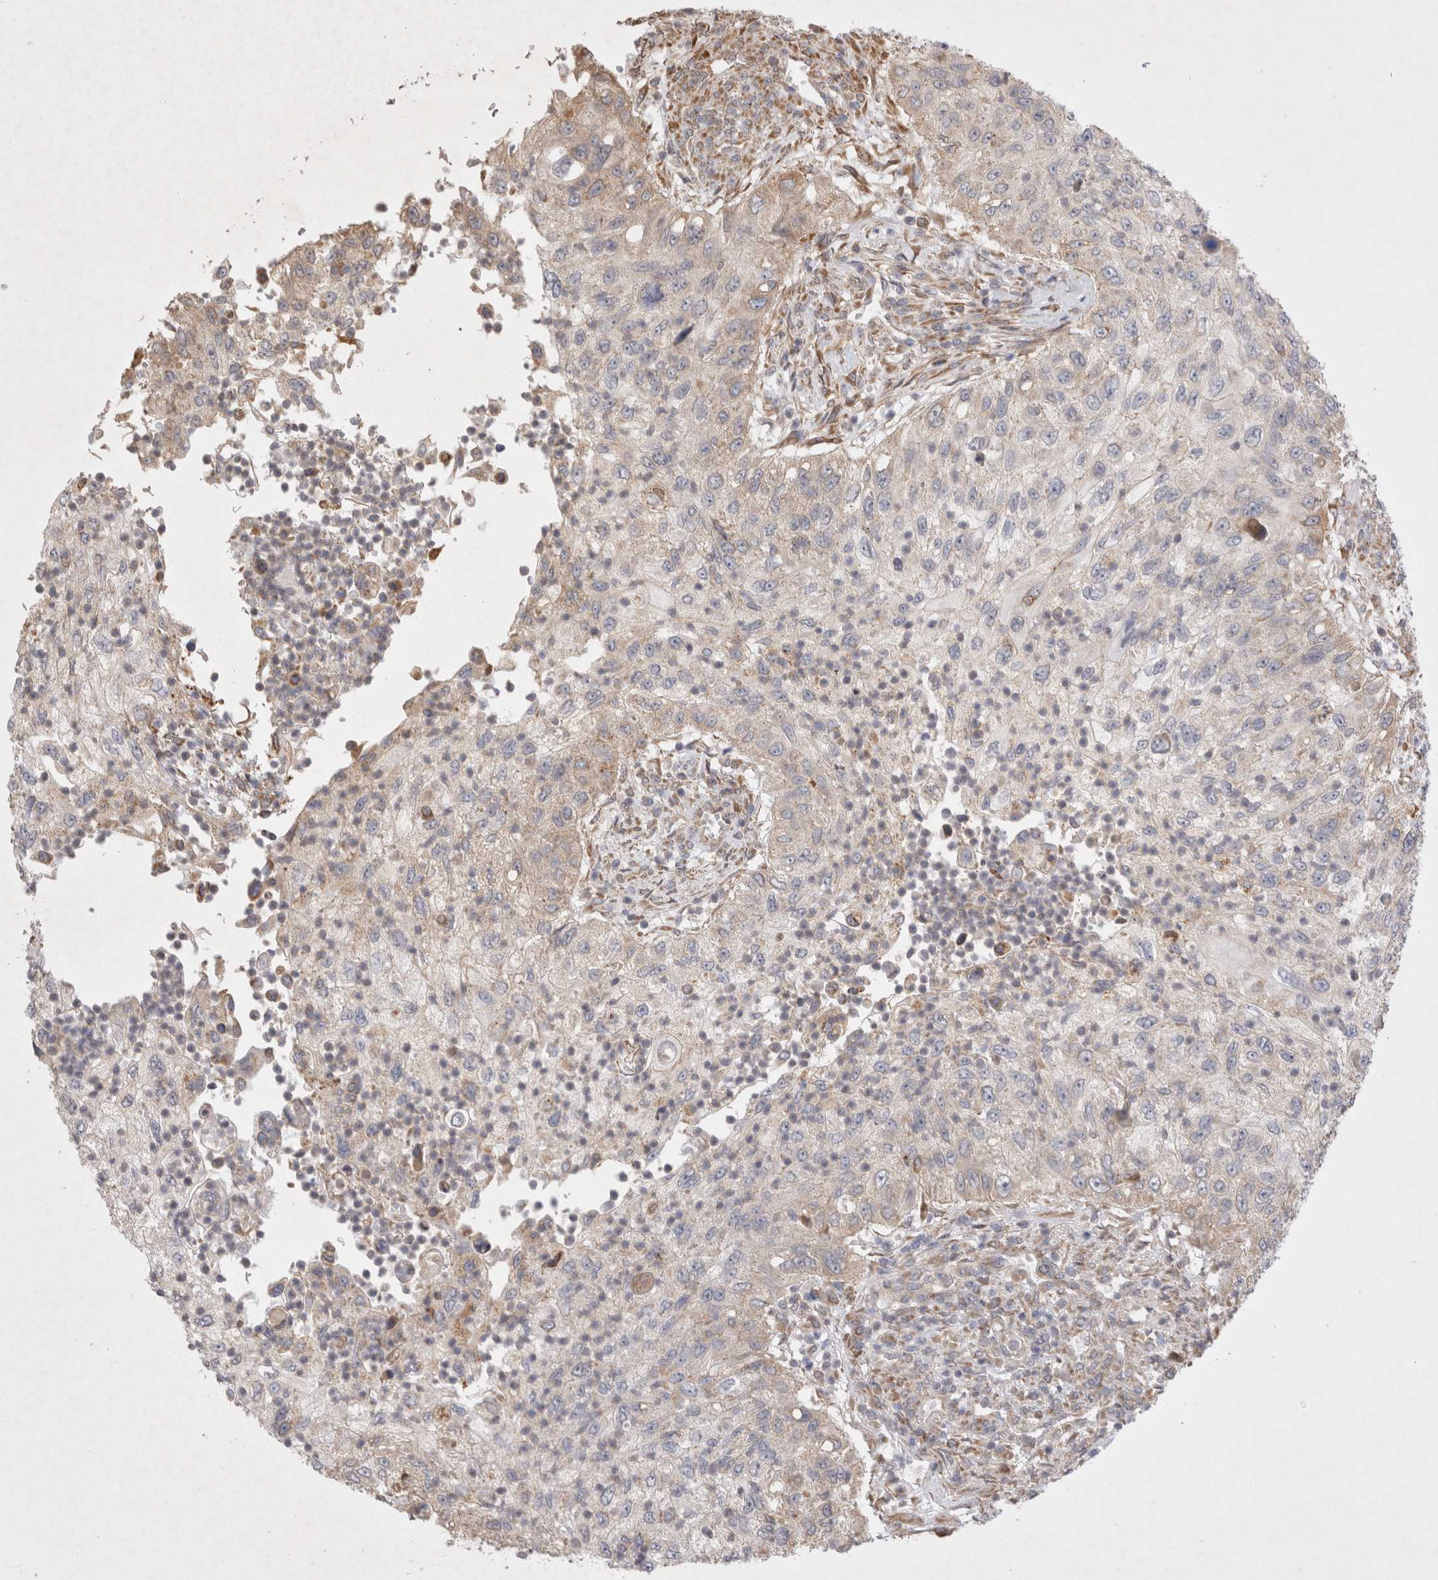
{"staining": {"intensity": "weak", "quantity": "<25%", "location": "cytoplasmic/membranous"}, "tissue": "urothelial cancer", "cell_type": "Tumor cells", "image_type": "cancer", "snomed": [{"axis": "morphology", "description": "Urothelial carcinoma, High grade"}, {"axis": "topography", "description": "Urinary bladder"}], "caption": "Micrograph shows no significant protein positivity in tumor cells of urothelial cancer.", "gene": "NPC1", "patient": {"sex": "female", "age": 60}}